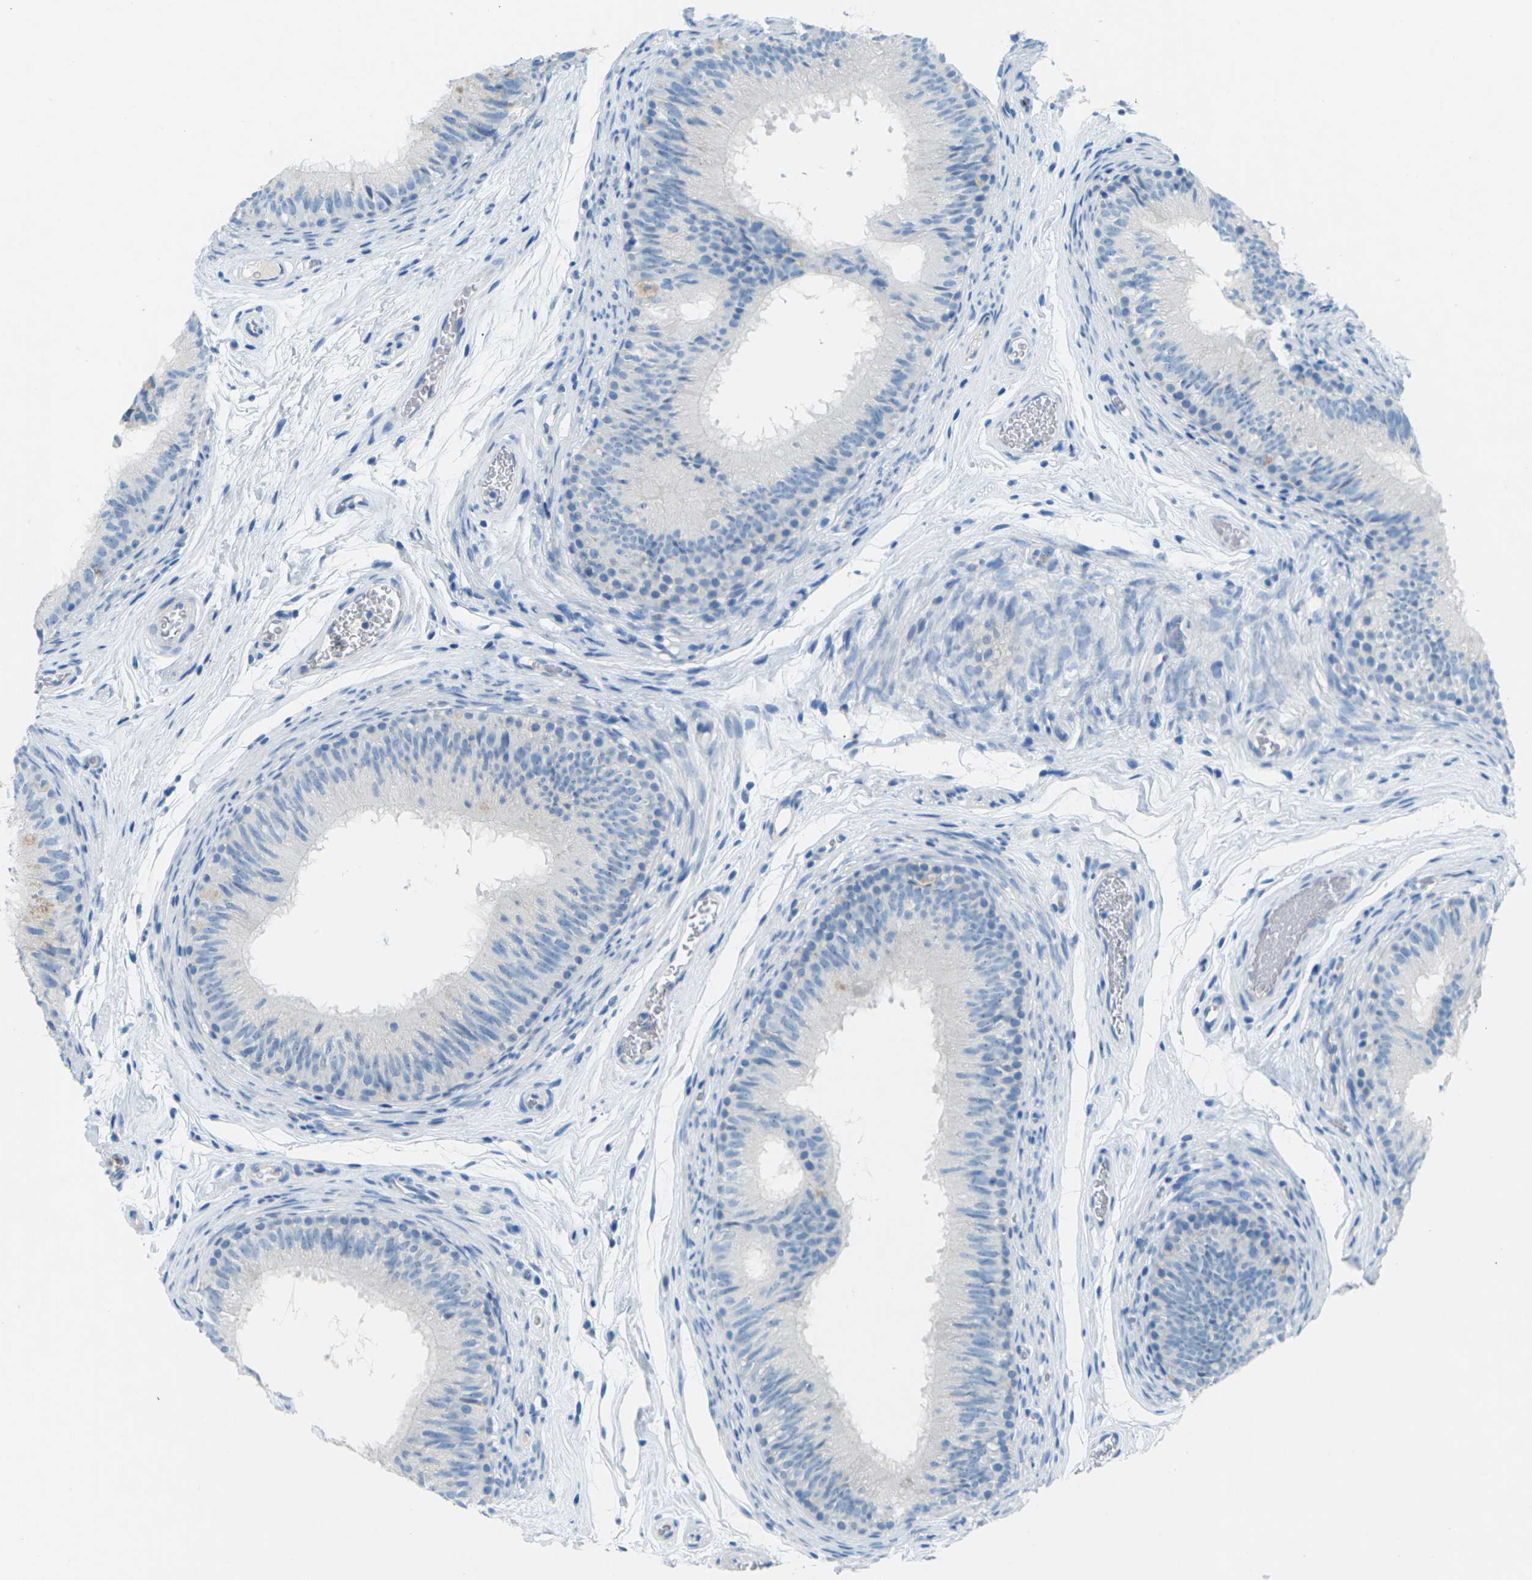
{"staining": {"intensity": "weak", "quantity": "<25%", "location": "cytoplasmic/membranous"}, "tissue": "epididymis", "cell_type": "Glandular cells", "image_type": "normal", "snomed": [{"axis": "morphology", "description": "Normal tissue, NOS"}, {"axis": "topography", "description": "Epididymis"}], "caption": "A photomicrograph of epididymis stained for a protein exhibits no brown staining in glandular cells. (Stains: DAB immunohistochemistry with hematoxylin counter stain, Microscopy: brightfield microscopy at high magnification).", "gene": "CDH16", "patient": {"sex": "male", "age": 36}}